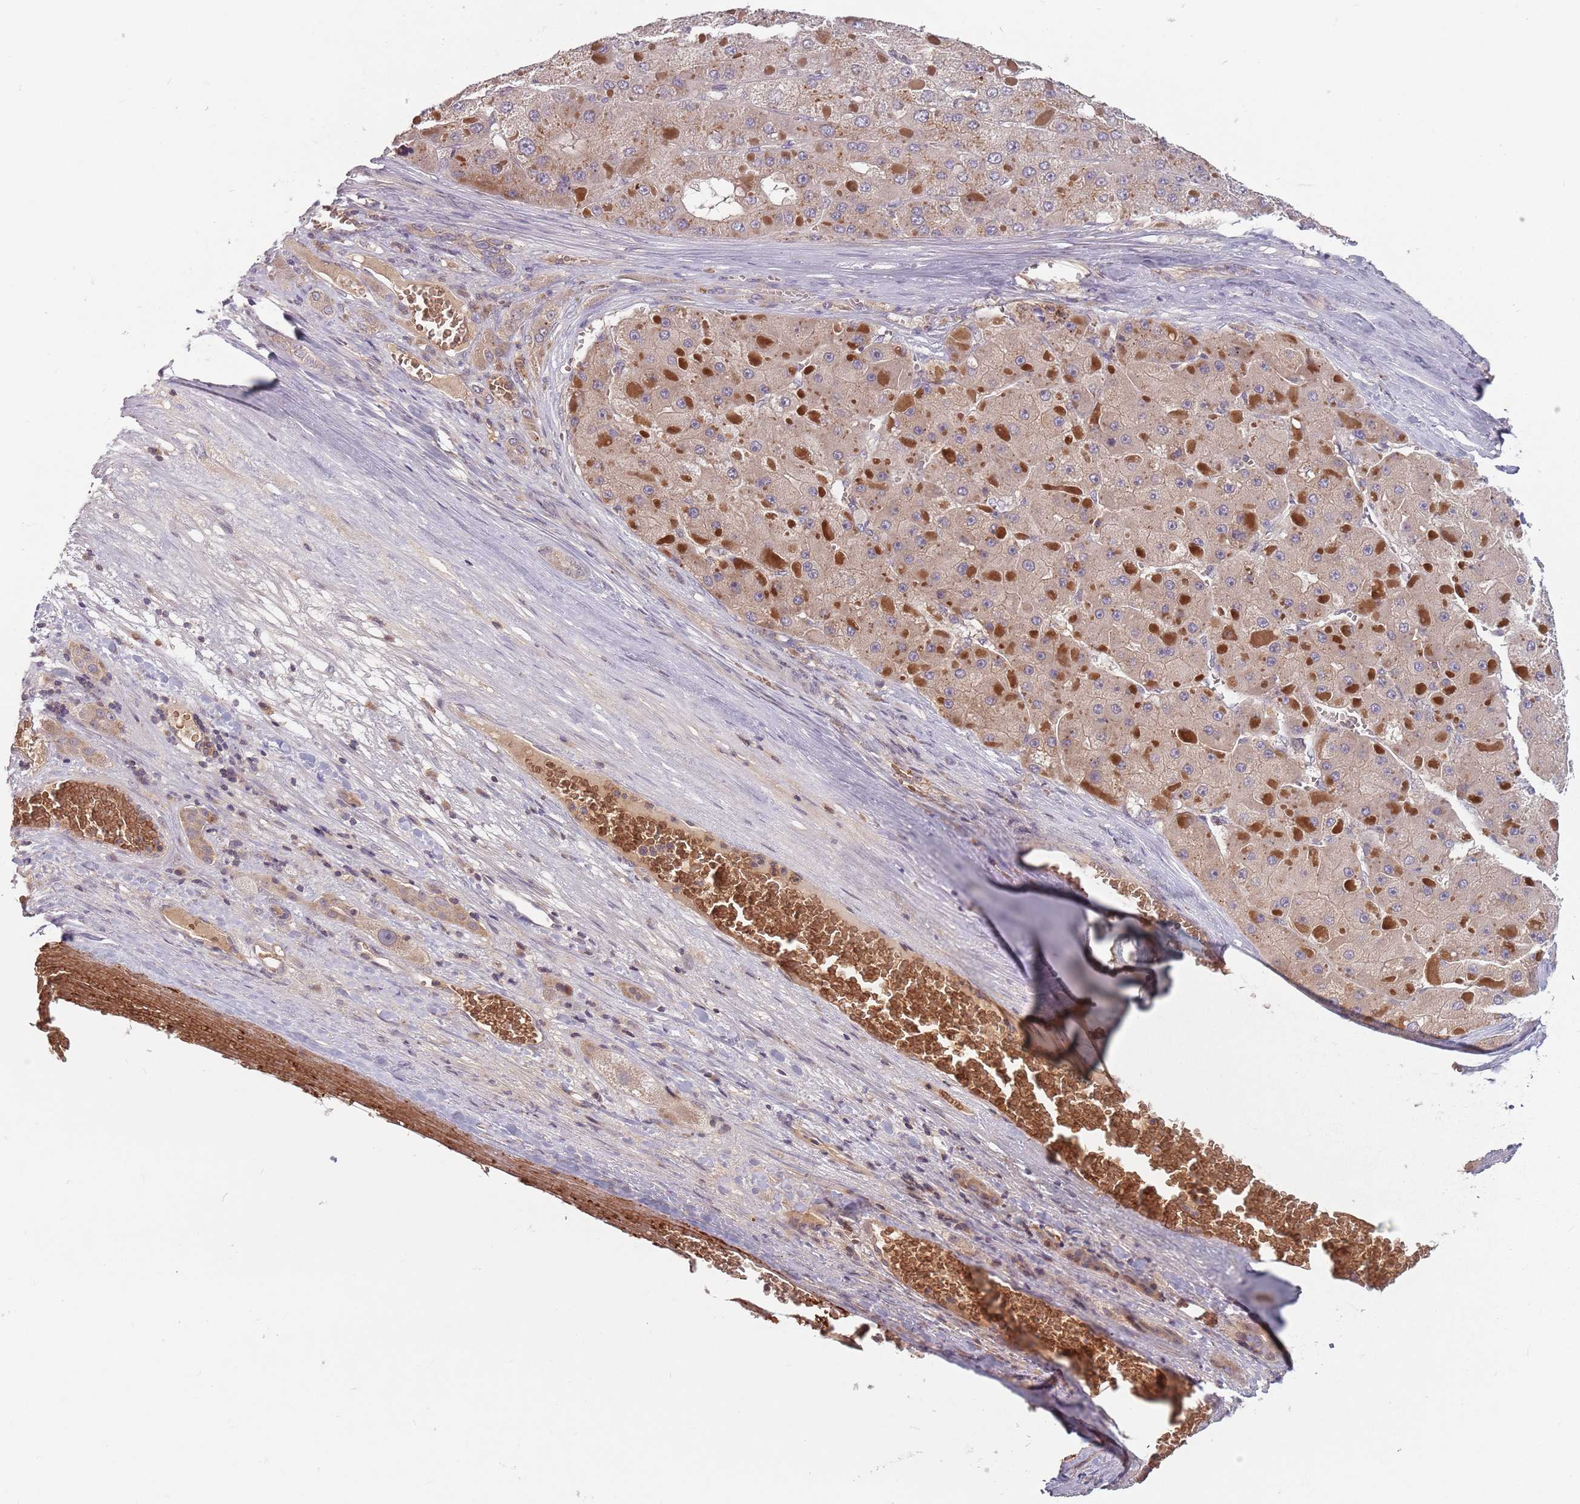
{"staining": {"intensity": "weak", "quantity": ">75%", "location": "cytoplasmic/membranous"}, "tissue": "liver cancer", "cell_type": "Tumor cells", "image_type": "cancer", "snomed": [{"axis": "morphology", "description": "Carcinoma, Hepatocellular, NOS"}, {"axis": "topography", "description": "Liver"}], "caption": "Protein expression analysis of liver cancer demonstrates weak cytoplasmic/membranous expression in approximately >75% of tumor cells. The staining was performed using DAB to visualize the protein expression in brown, while the nuclei were stained in blue with hematoxylin (Magnification: 20x).", "gene": "ASB13", "patient": {"sex": "female", "age": 73}}